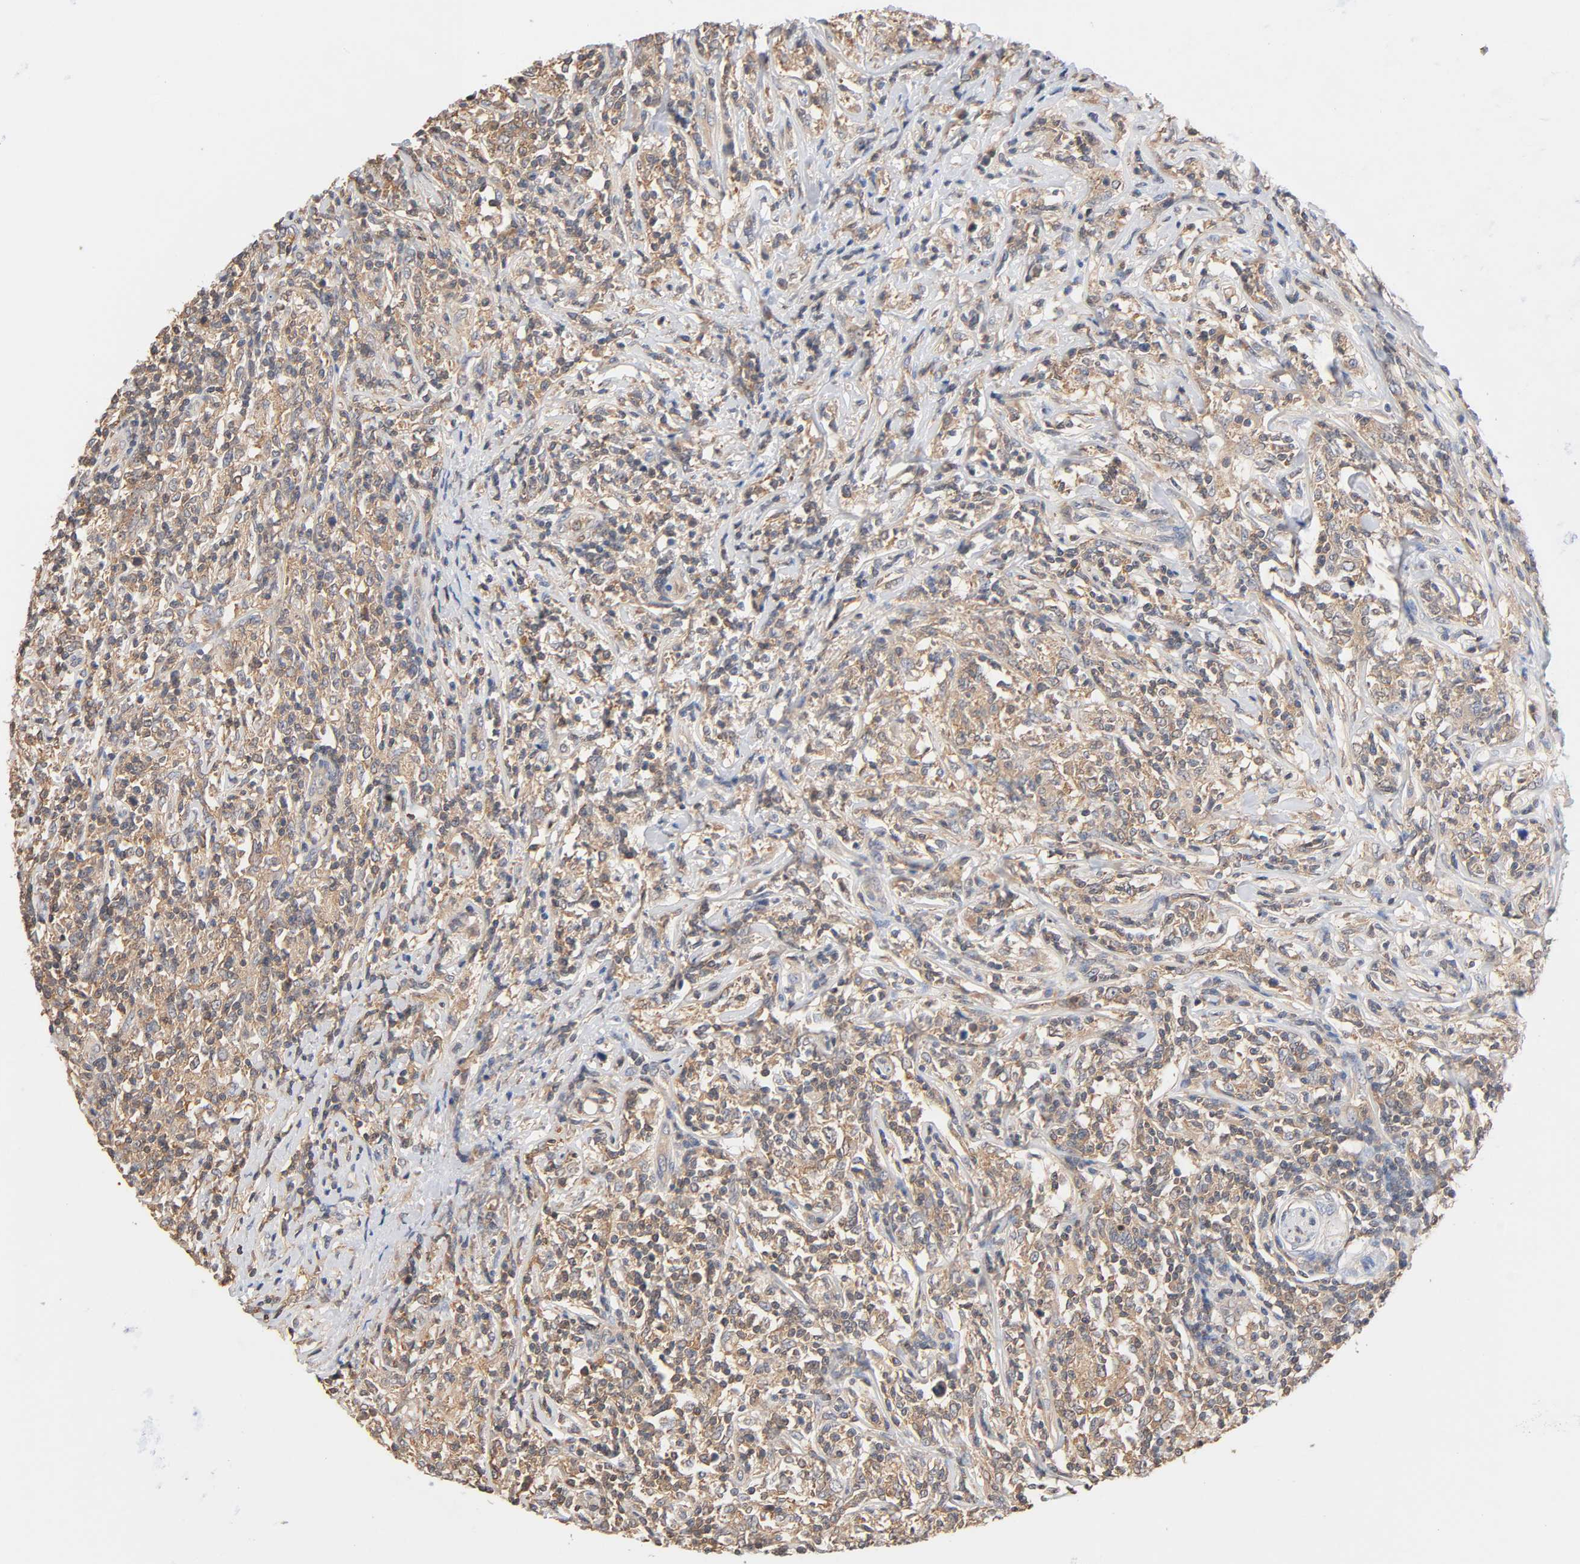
{"staining": {"intensity": "weak", "quantity": ">75%", "location": "cytoplasmic/membranous"}, "tissue": "lymphoma", "cell_type": "Tumor cells", "image_type": "cancer", "snomed": [{"axis": "morphology", "description": "Malignant lymphoma, non-Hodgkin's type, High grade"}, {"axis": "topography", "description": "Lymph node"}], "caption": "High-magnification brightfield microscopy of high-grade malignant lymphoma, non-Hodgkin's type stained with DAB (3,3'-diaminobenzidine) (brown) and counterstained with hematoxylin (blue). tumor cells exhibit weak cytoplasmic/membranous positivity is appreciated in approximately>75% of cells.", "gene": "ALDOA", "patient": {"sex": "female", "age": 84}}